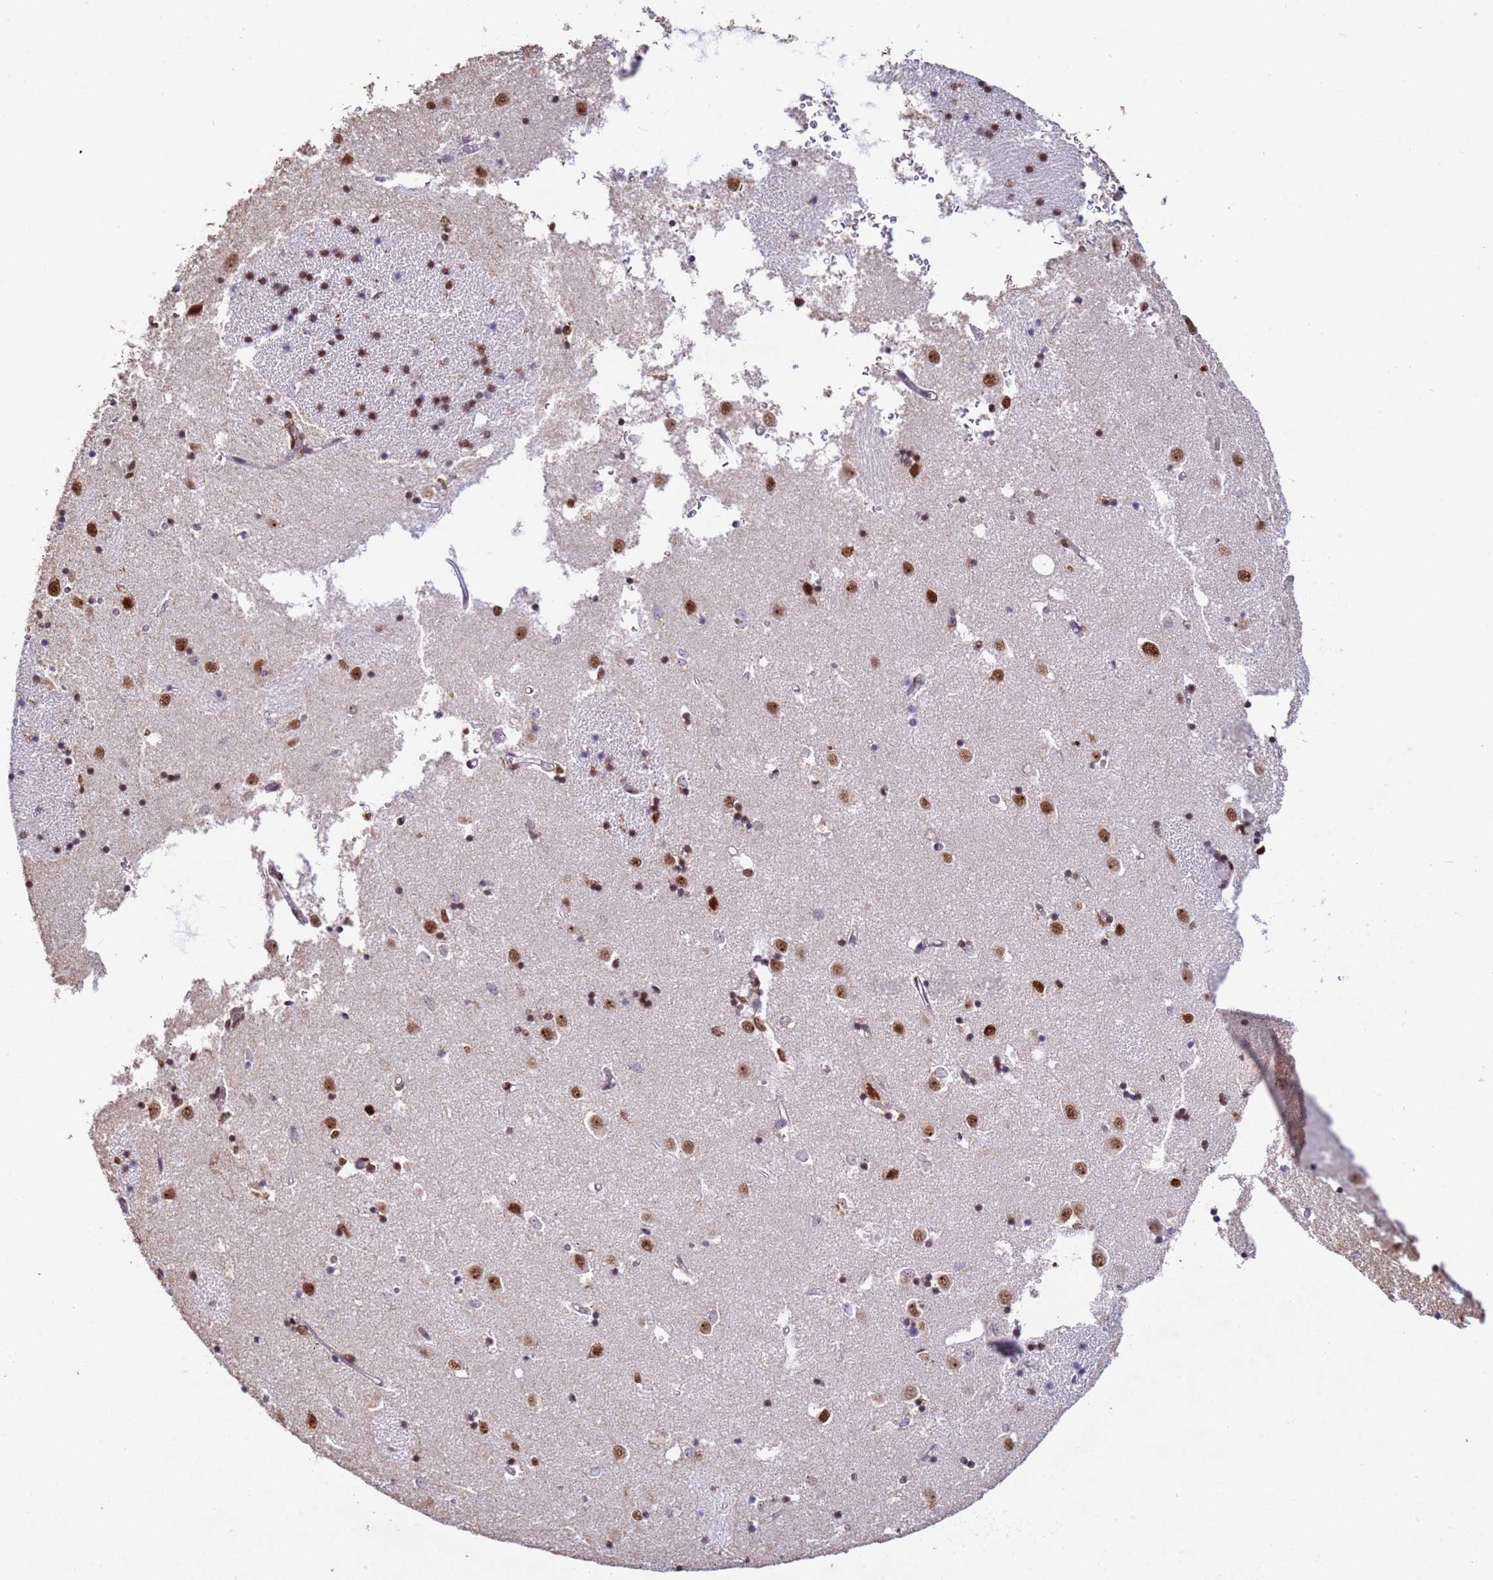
{"staining": {"intensity": "moderate", "quantity": ">75%", "location": "nuclear"}, "tissue": "caudate", "cell_type": "Glial cells", "image_type": "normal", "snomed": [{"axis": "morphology", "description": "Normal tissue, NOS"}, {"axis": "topography", "description": "Lateral ventricle wall"}], "caption": "Protein analysis of unremarkable caudate demonstrates moderate nuclear positivity in about >75% of glial cells. The staining was performed using DAB to visualize the protein expression in brown, while the nuclei were stained in blue with hematoxylin (Magnification: 20x).", "gene": "ESF1", "patient": {"sex": "male", "age": 70}}